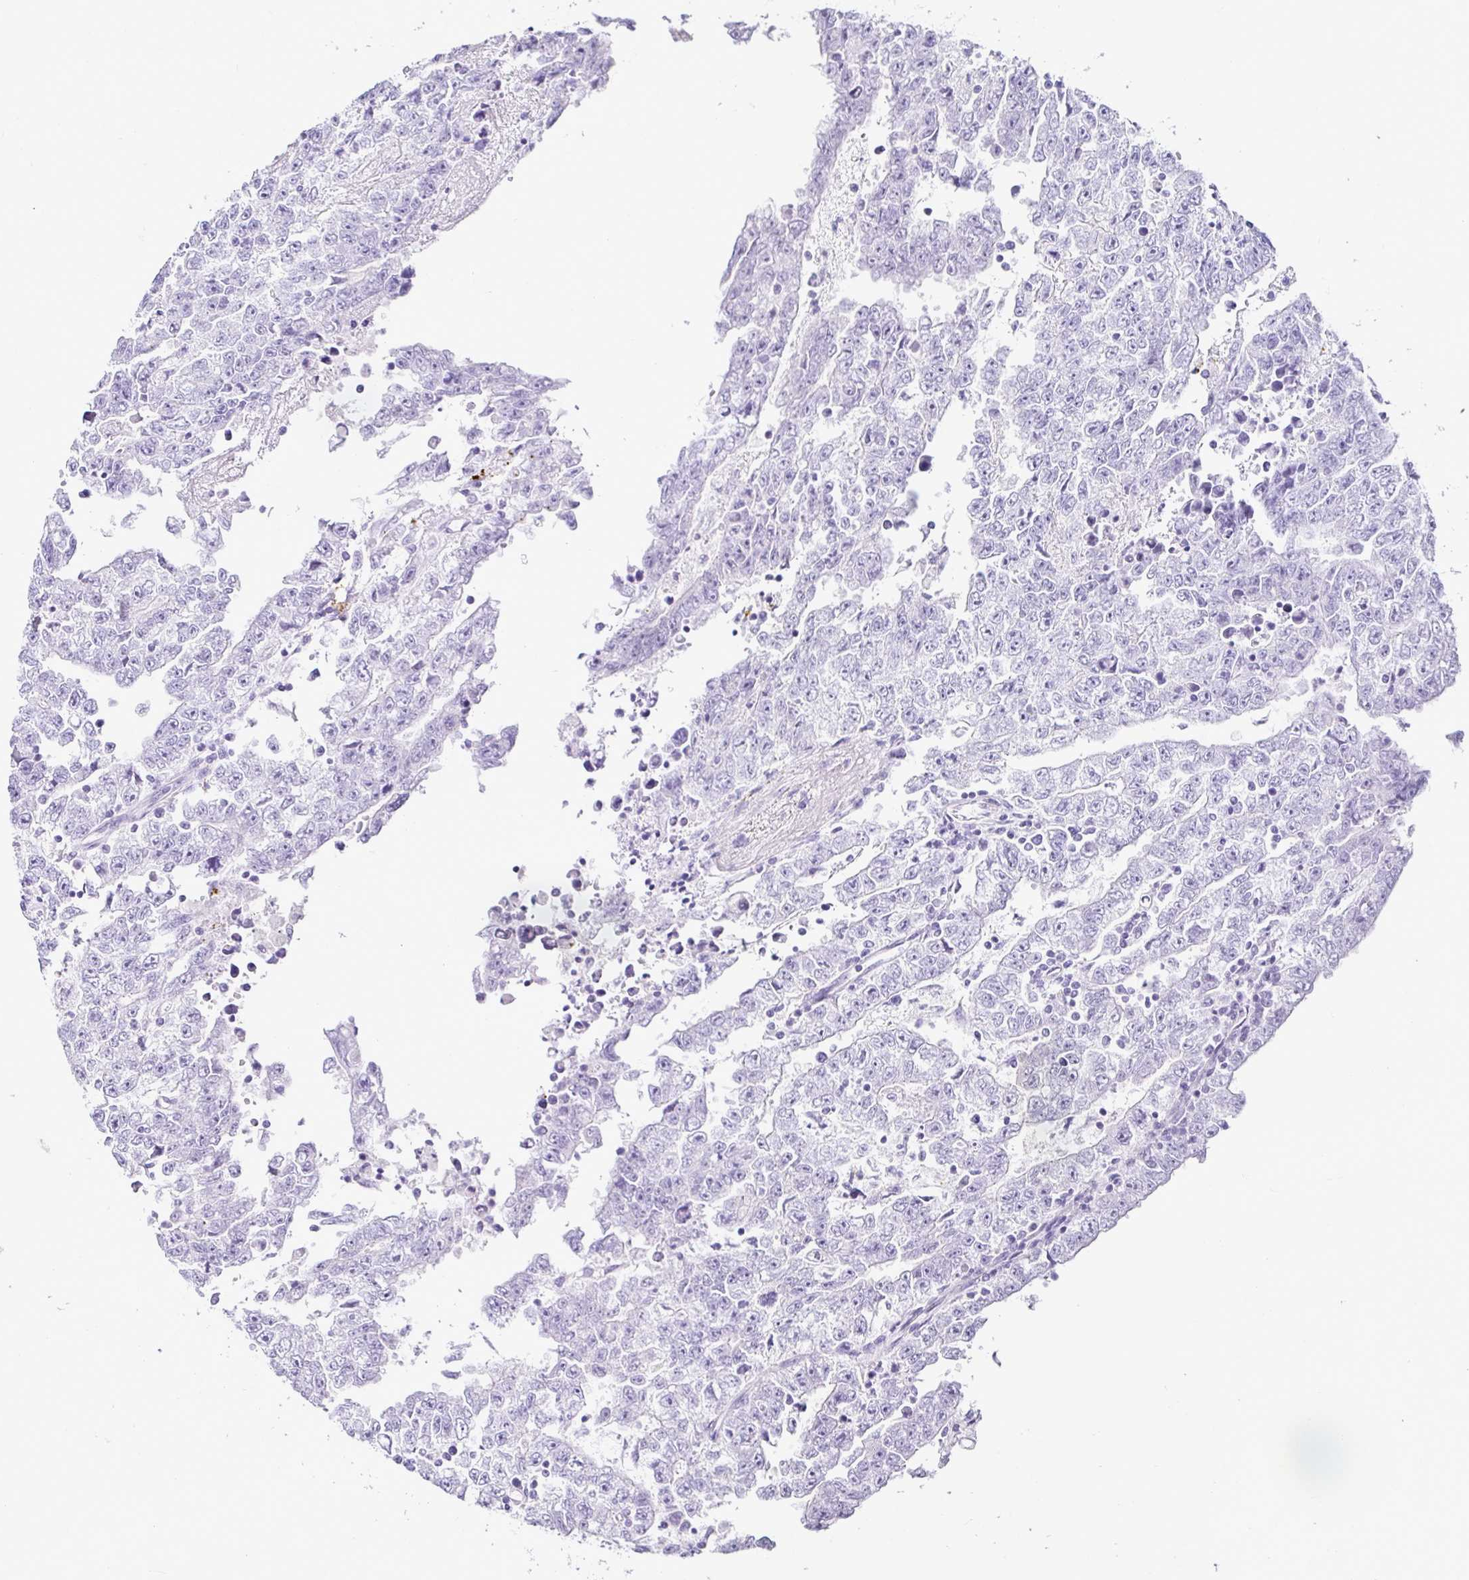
{"staining": {"intensity": "negative", "quantity": "none", "location": "none"}, "tissue": "testis cancer", "cell_type": "Tumor cells", "image_type": "cancer", "snomed": [{"axis": "morphology", "description": "Carcinoma, Embryonal, NOS"}, {"axis": "topography", "description": "Testis"}], "caption": "A high-resolution histopathology image shows immunohistochemistry (IHC) staining of embryonal carcinoma (testis), which displays no significant positivity in tumor cells.", "gene": "SERPINB3", "patient": {"sex": "male", "age": 25}}